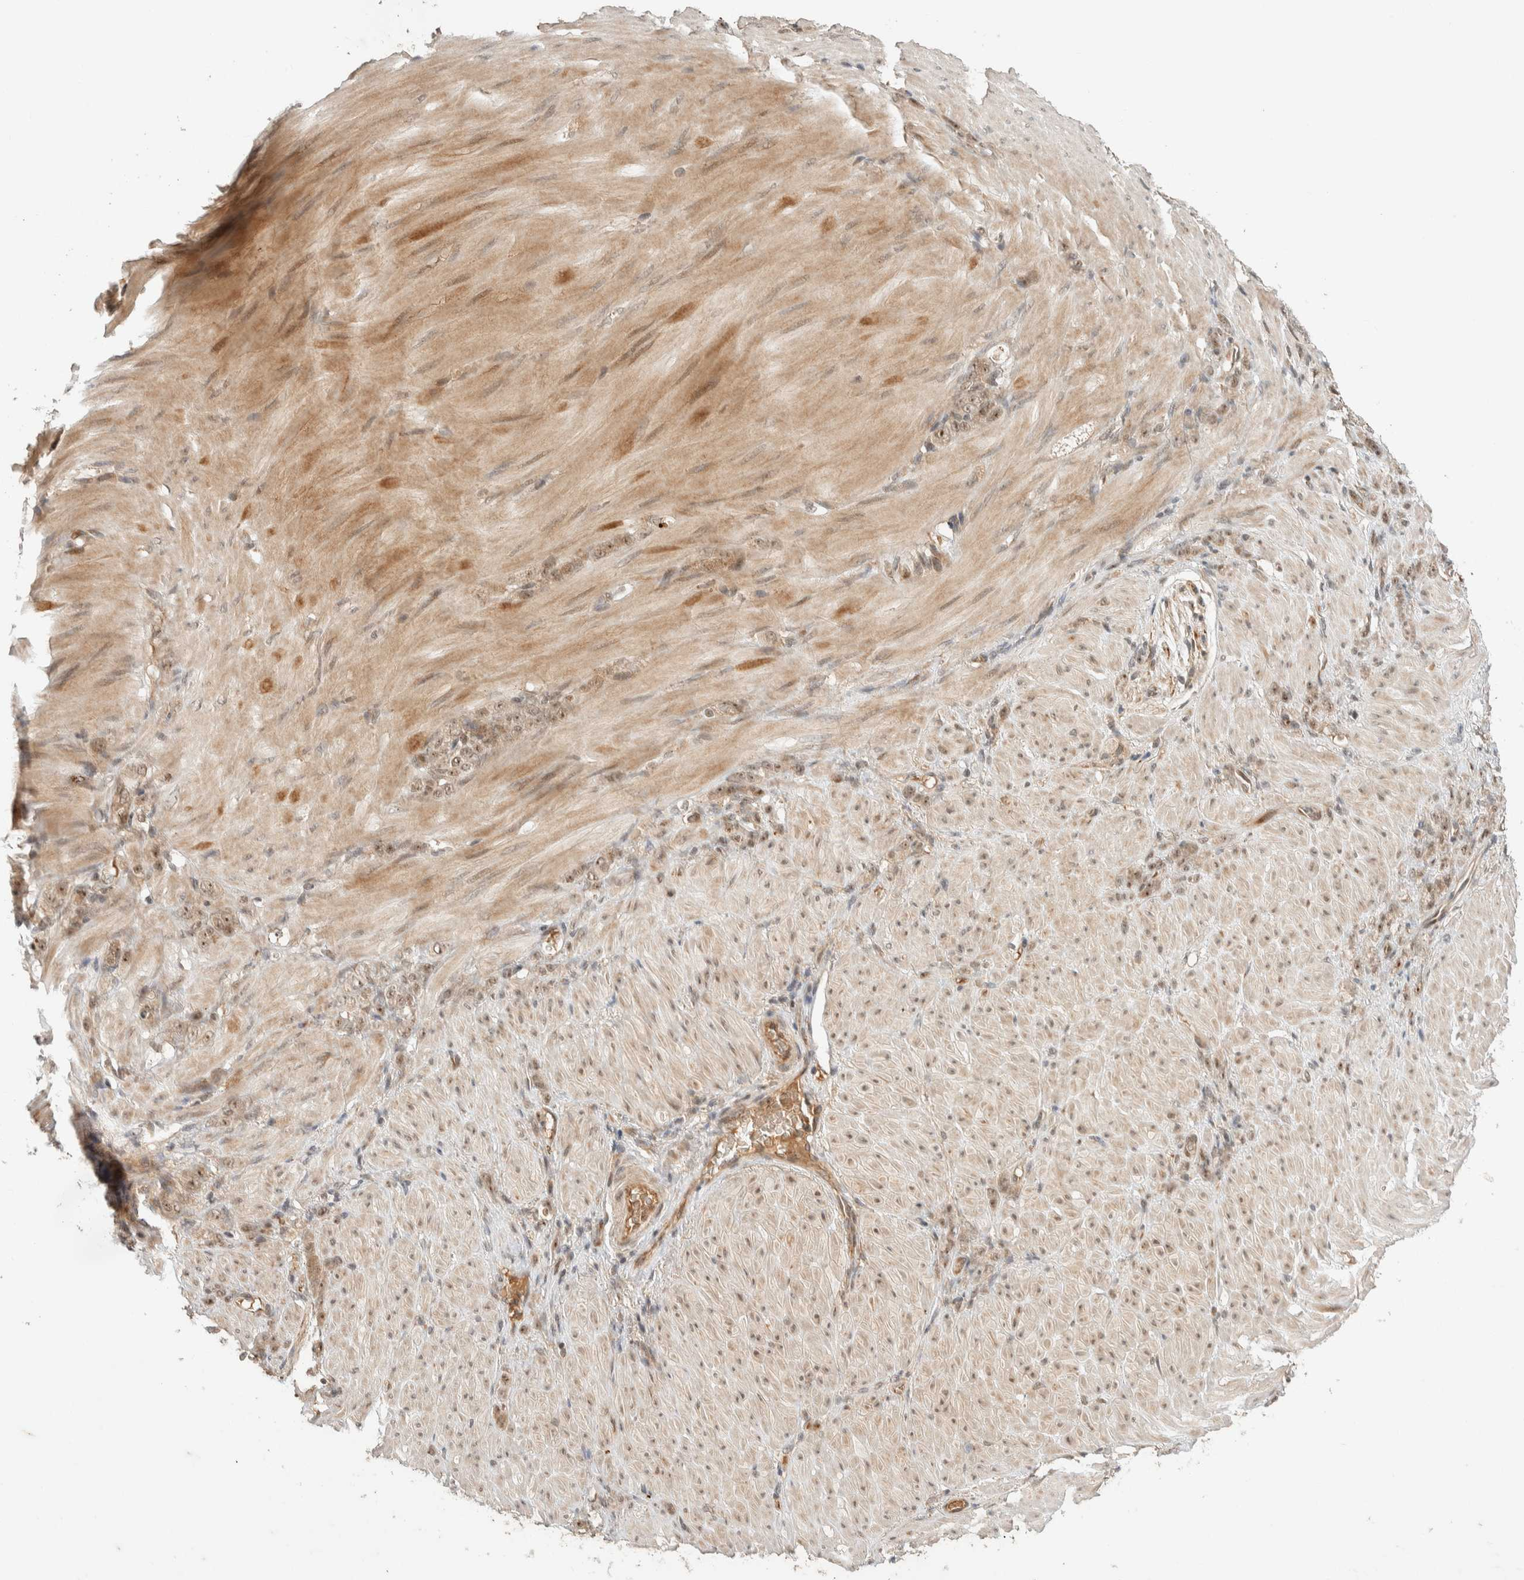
{"staining": {"intensity": "moderate", "quantity": ">75%", "location": "cytoplasmic/membranous,nuclear"}, "tissue": "stomach cancer", "cell_type": "Tumor cells", "image_type": "cancer", "snomed": [{"axis": "morphology", "description": "Normal tissue, NOS"}, {"axis": "morphology", "description": "Adenocarcinoma, NOS"}, {"axis": "topography", "description": "Stomach"}], "caption": "Moderate cytoplasmic/membranous and nuclear protein expression is appreciated in about >75% of tumor cells in adenocarcinoma (stomach).", "gene": "ZBTB2", "patient": {"sex": "male", "age": 82}}